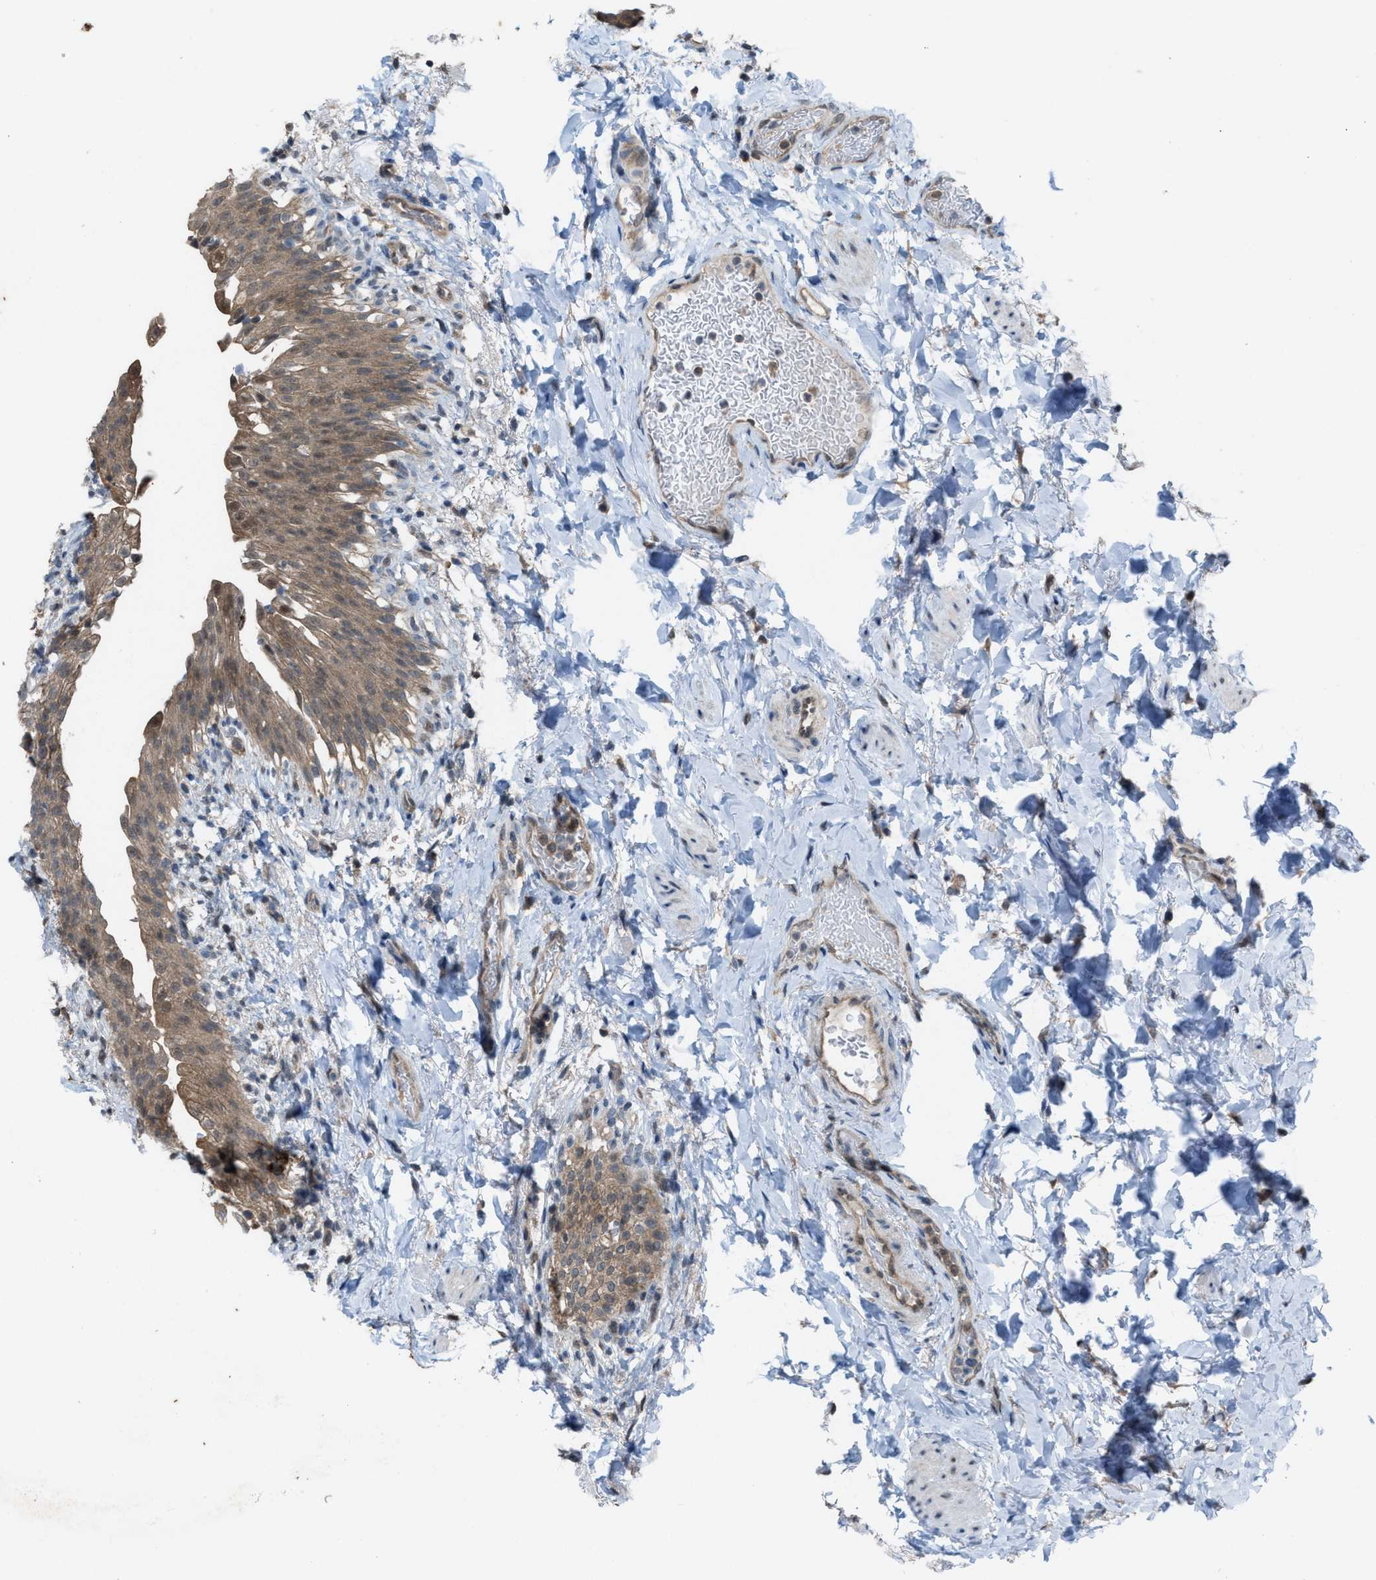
{"staining": {"intensity": "moderate", "quantity": ">75%", "location": "cytoplasmic/membranous"}, "tissue": "urinary bladder", "cell_type": "Urothelial cells", "image_type": "normal", "snomed": [{"axis": "morphology", "description": "Normal tissue, NOS"}, {"axis": "topography", "description": "Urinary bladder"}], "caption": "Unremarkable urinary bladder exhibits moderate cytoplasmic/membranous expression in approximately >75% of urothelial cells, visualized by immunohistochemistry.", "gene": "PLAA", "patient": {"sex": "female", "age": 60}}